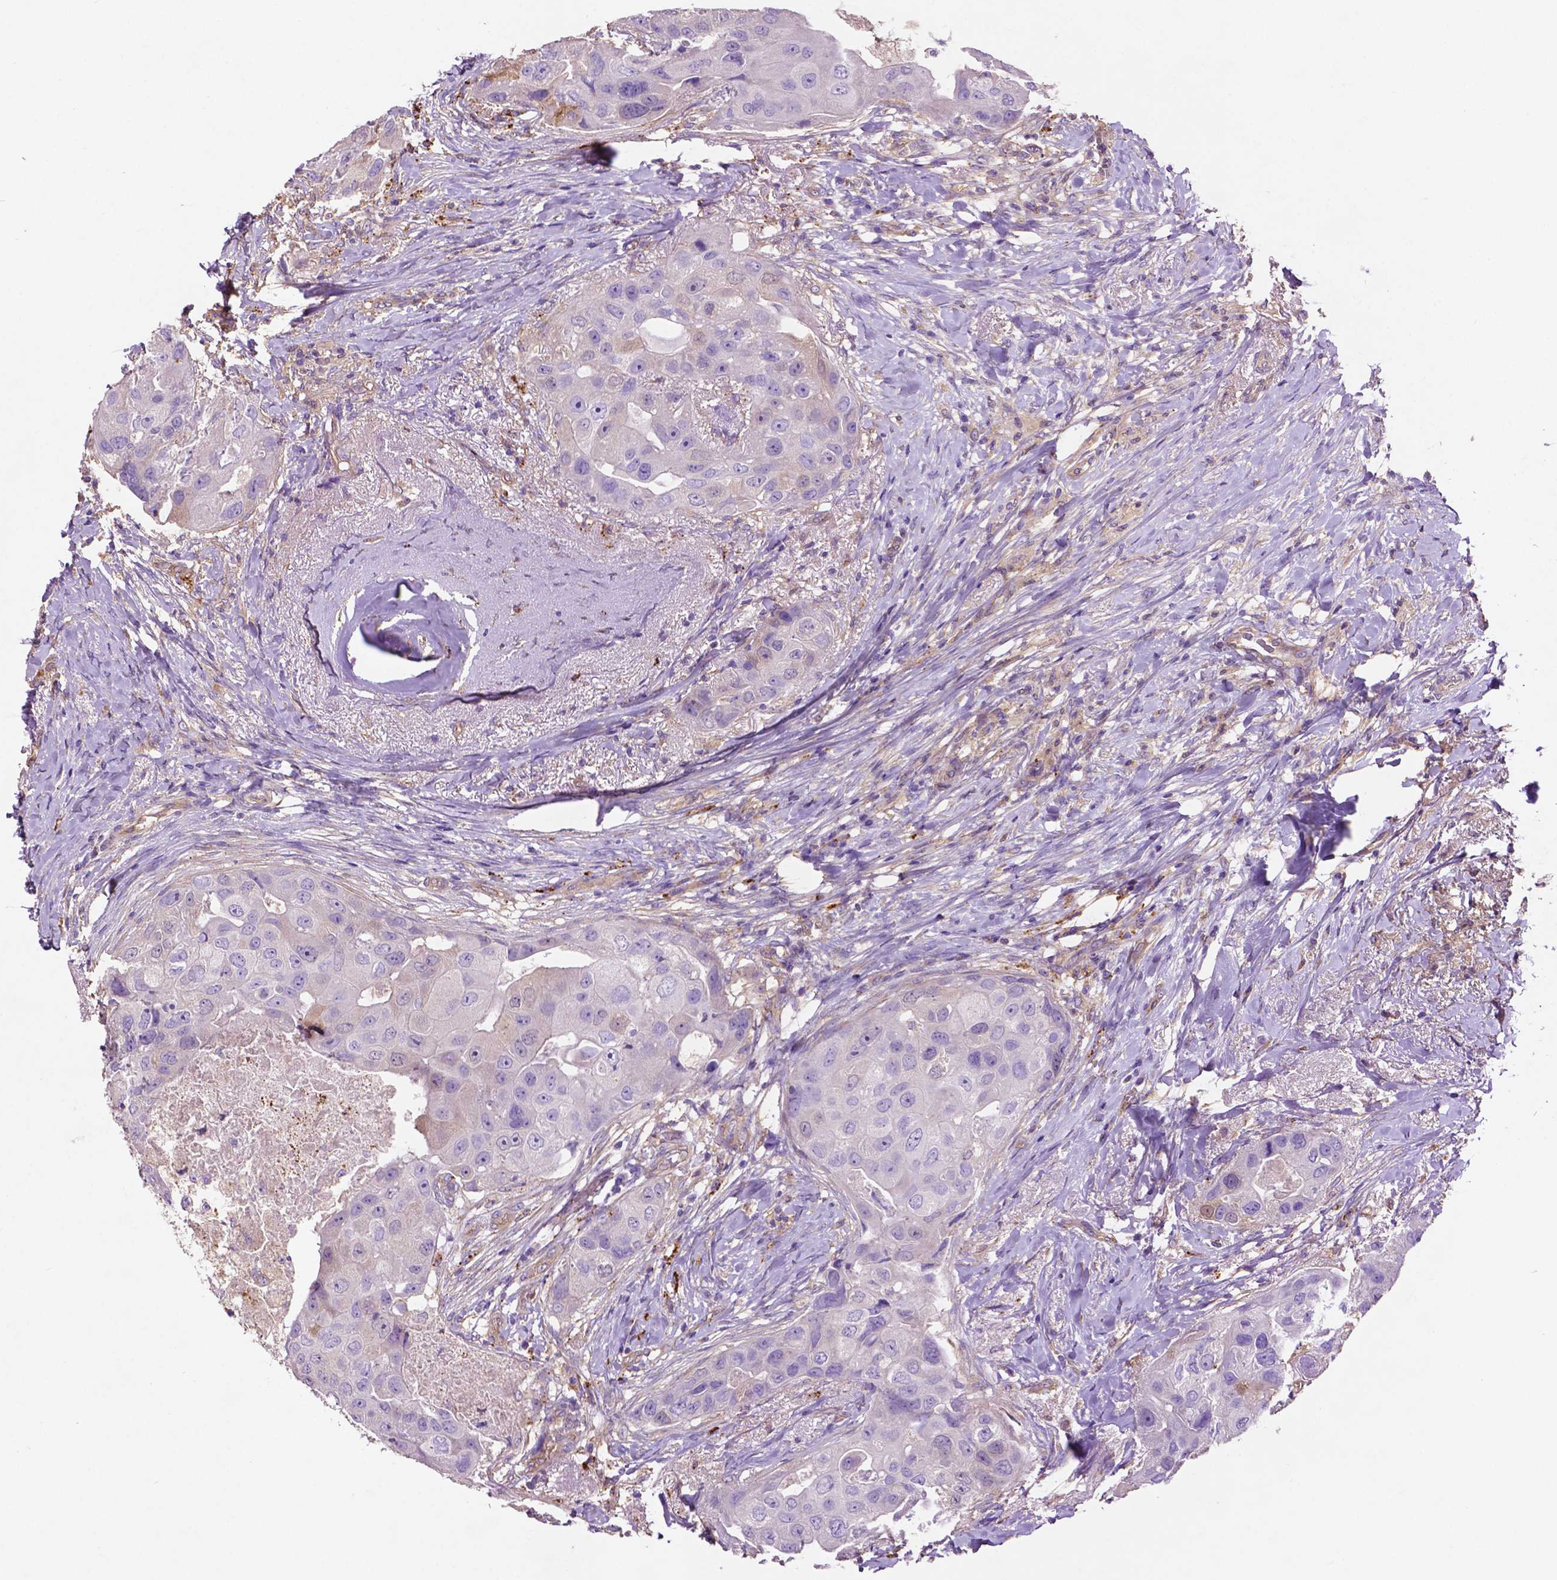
{"staining": {"intensity": "negative", "quantity": "none", "location": "none"}, "tissue": "breast cancer", "cell_type": "Tumor cells", "image_type": "cancer", "snomed": [{"axis": "morphology", "description": "Duct carcinoma"}, {"axis": "topography", "description": "Breast"}], "caption": "This image is of intraductal carcinoma (breast) stained with immunohistochemistry (IHC) to label a protein in brown with the nuclei are counter-stained blue. There is no staining in tumor cells.", "gene": "GDPD5", "patient": {"sex": "female", "age": 43}}